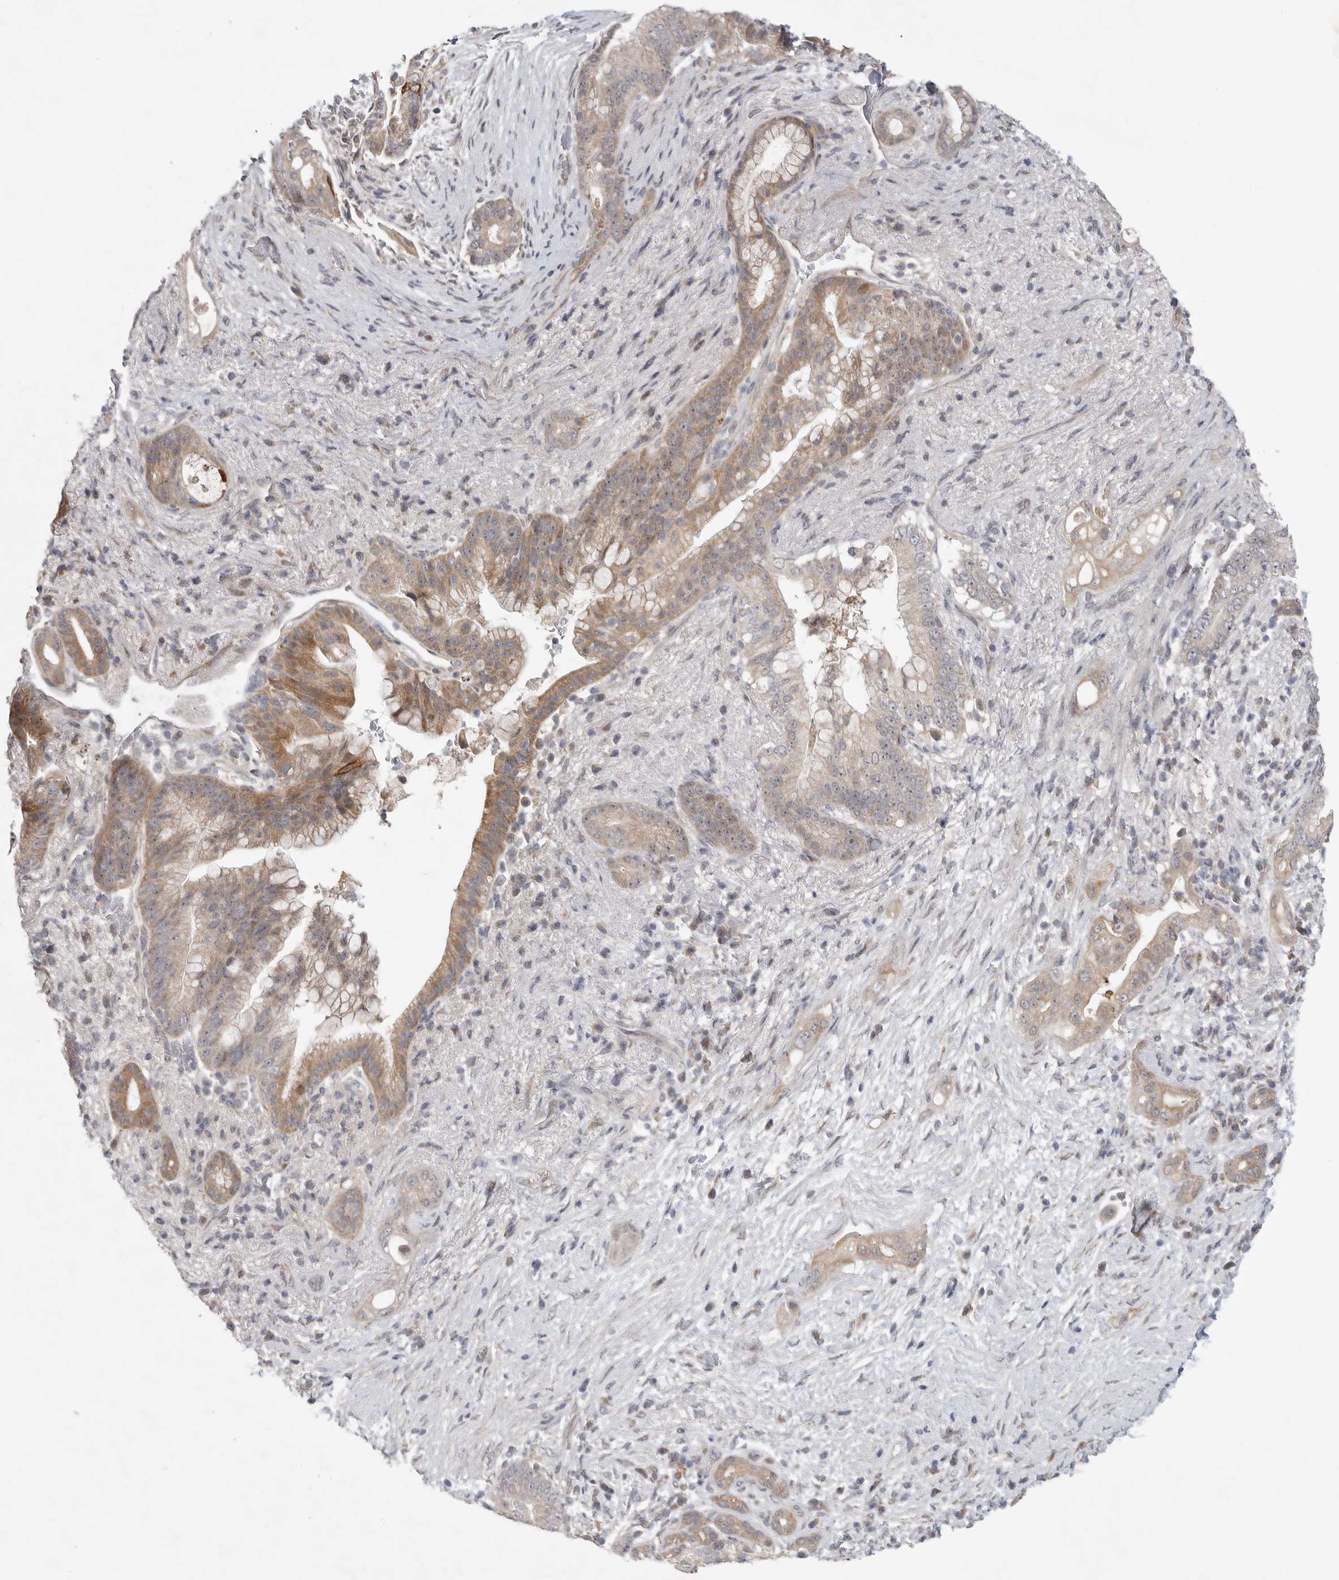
{"staining": {"intensity": "moderate", "quantity": ">75%", "location": "cytoplasmic/membranous"}, "tissue": "pancreatic cancer", "cell_type": "Tumor cells", "image_type": "cancer", "snomed": [{"axis": "morphology", "description": "Adenocarcinoma, NOS"}, {"axis": "topography", "description": "Pancreas"}], "caption": "Protein analysis of pancreatic cancer tissue demonstrates moderate cytoplasmic/membranous expression in approximately >75% of tumor cells.", "gene": "FBXO43", "patient": {"sex": "male", "age": 53}}